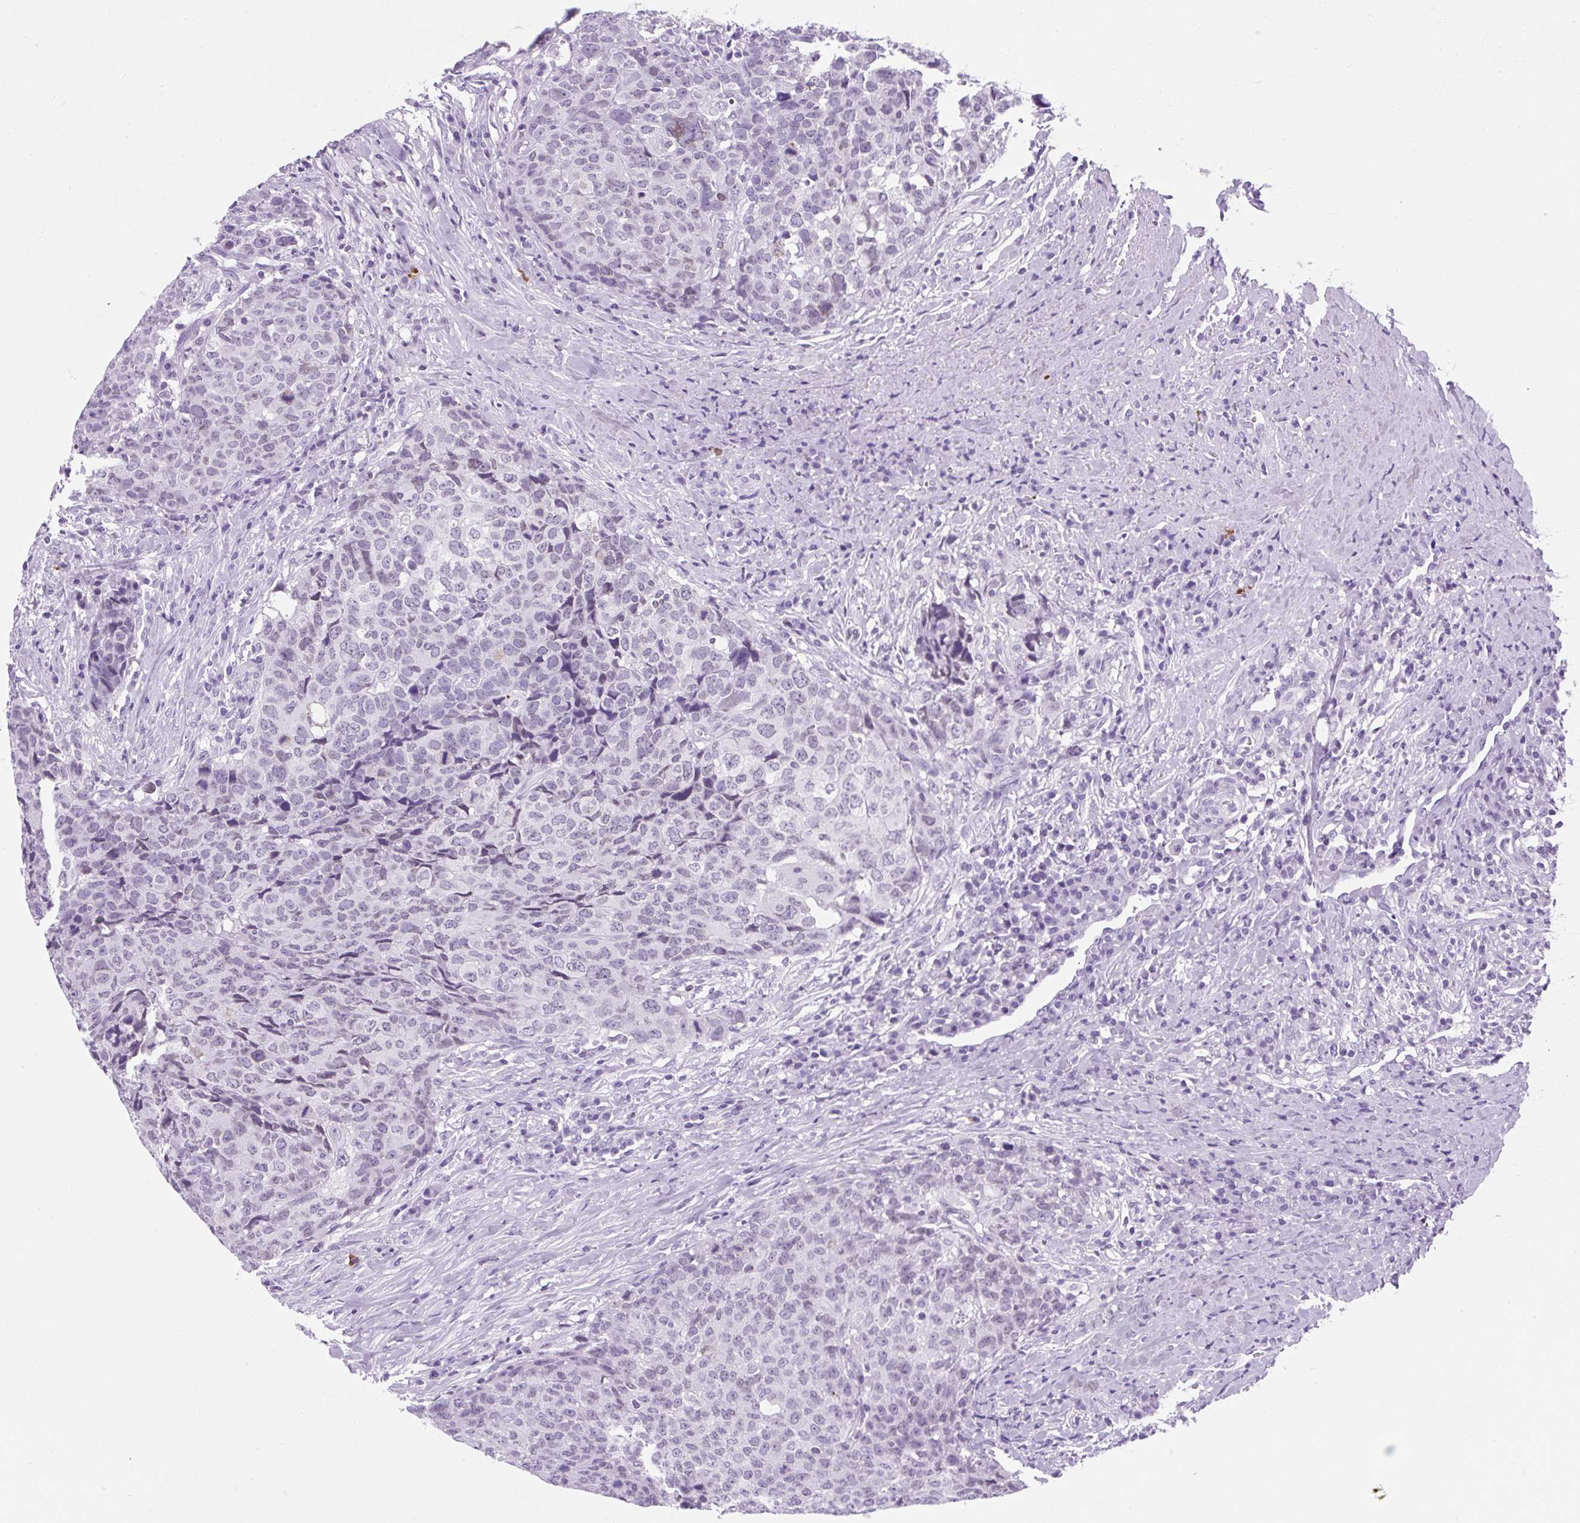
{"staining": {"intensity": "weak", "quantity": "<25%", "location": "nuclear"}, "tissue": "head and neck cancer", "cell_type": "Tumor cells", "image_type": "cancer", "snomed": [{"axis": "morphology", "description": "Squamous cell carcinoma, NOS"}, {"axis": "topography", "description": "Head-Neck"}], "caption": "Protein analysis of head and neck cancer (squamous cell carcinoma) exhibits no significant staining in tumor cells. Nuclei are stained in blue.", "gene": "VPREB1", "patient": {"sex": "male", "age": 66}}